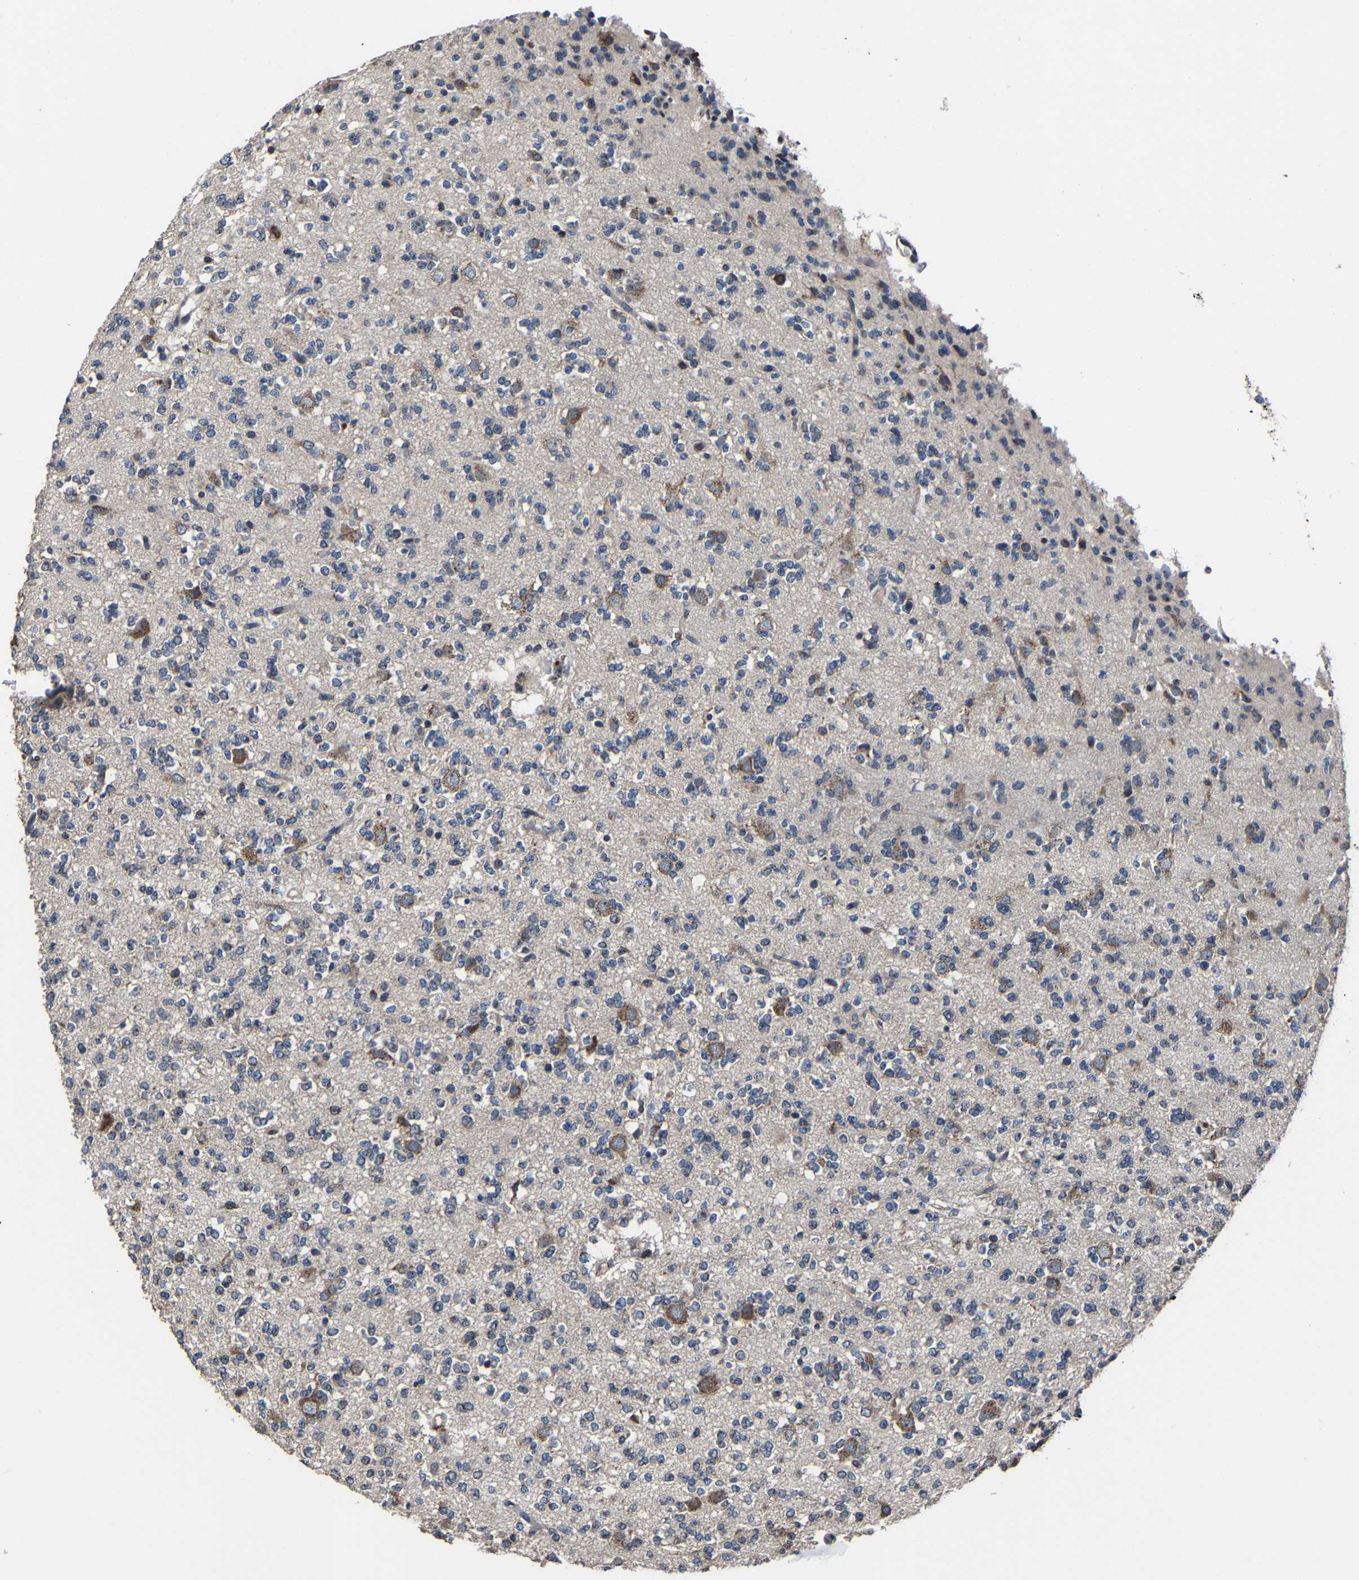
{"staining": {"intensity": "negative", "quantity": "none", "location": "none"}, "tissue": "glioma", "cell_type": "Tumor cells", "image_type": "cancer", "snomed": [{"axis": "morphology", "description": "Glioma, malignant, Low grade"}, {"axis": "topography", "description": "Brain"}], "caption": "Glioma was stained to show a protein in brown. There is no significant staining in tumor cells. (Stains: DAB IHC with hematoxylin counter stain, Microscopy: brightfield microscopy at high magnification).", "gene": "EBAG9", "patient": {"sex": "male", "age": 38}}